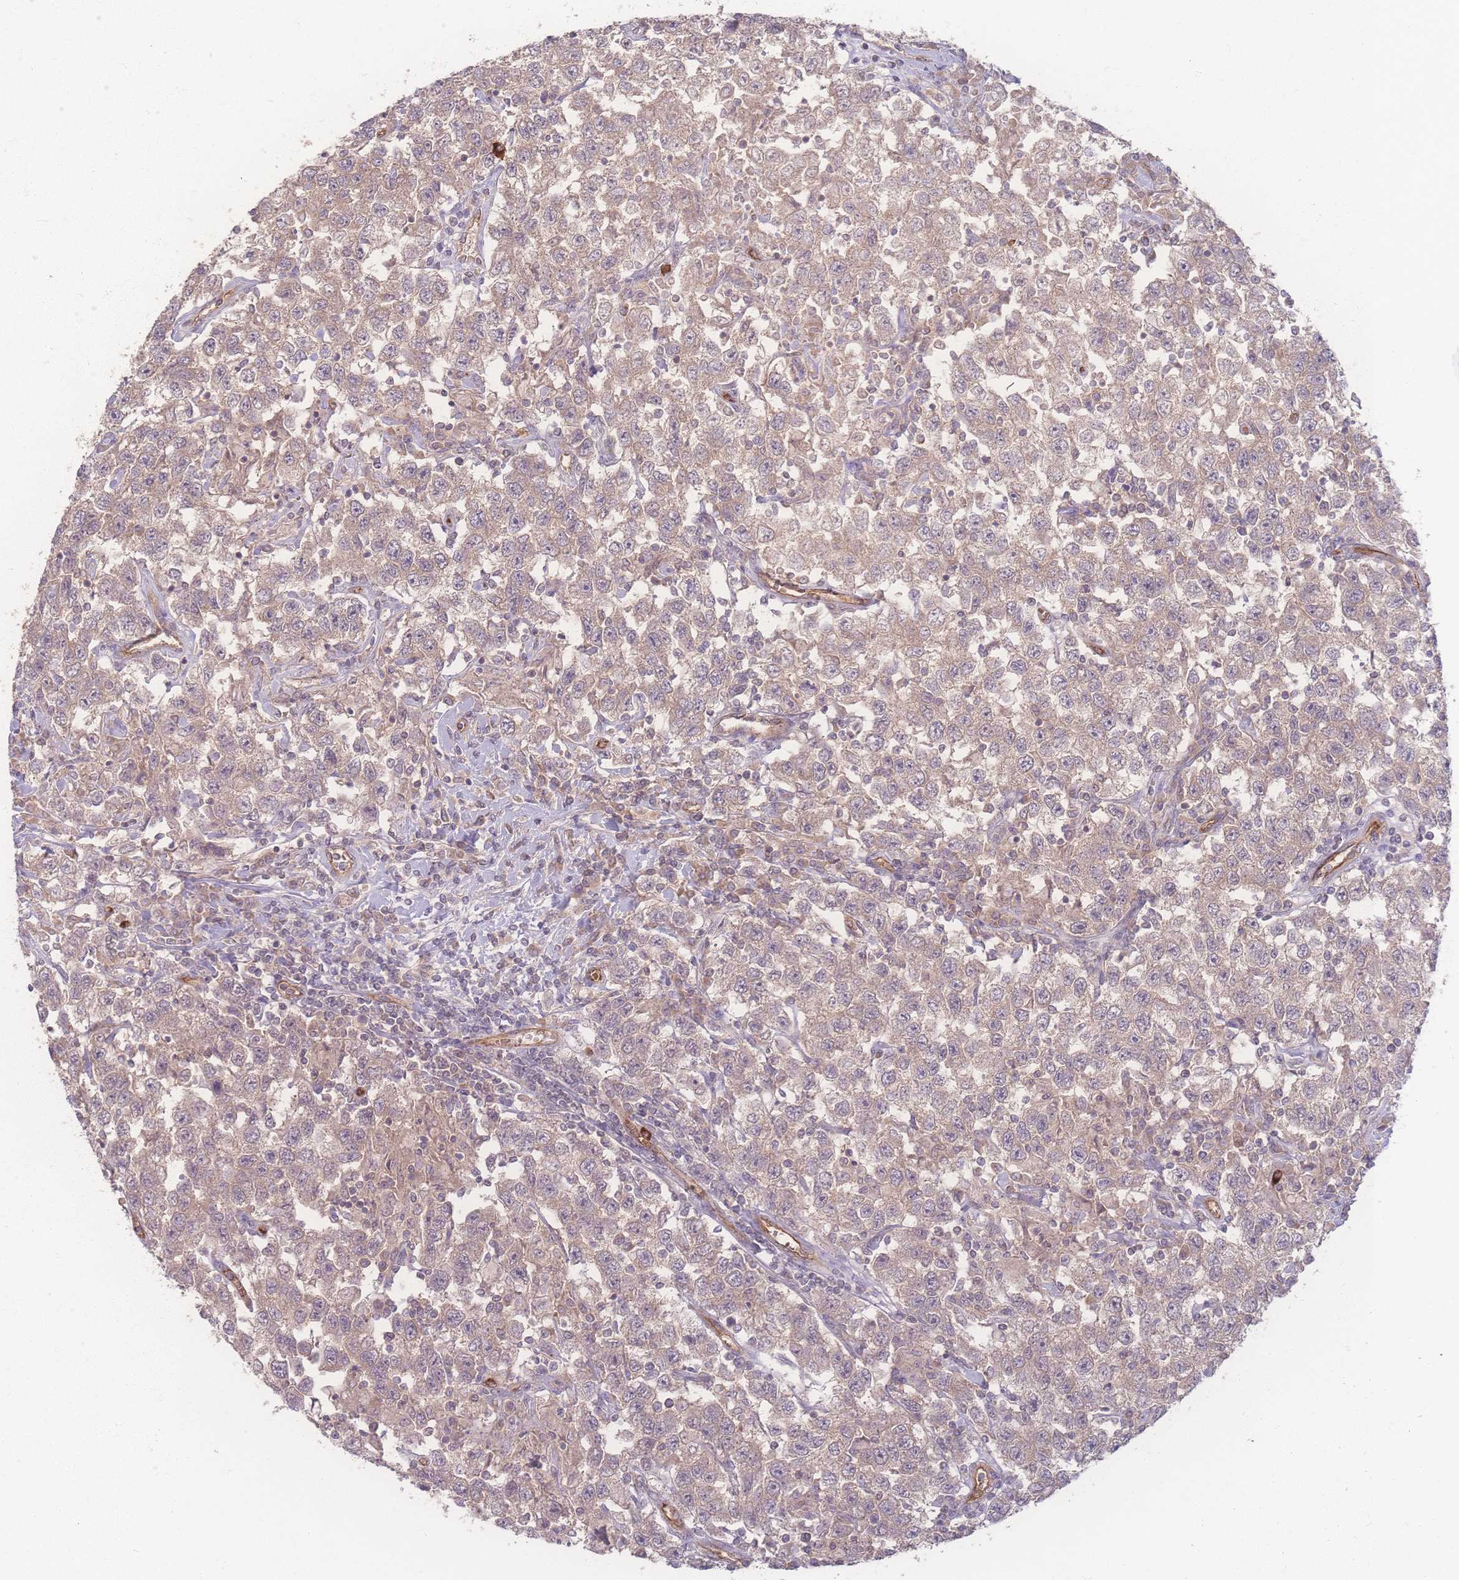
{"staining": {"intensity": "weak", "quantity": ">75%", "location": "cytoplasmic/membranous"}, "tissue": "testis cancer", "cell_type": "Tumor cells", "image_type": "cancer", "snomed": [{"axis": "morphology", "description": "Seminoma, NOS"}, {"axis": "topography", "description": "Testis"}], "caption": "Immunohistochemistry (IHC) histopathology image of human seminoma (testis) stained for a protein (brown), which reveals low levels of weak cytoplasmic/membranous staining in about >75% of tumor cells.", "gene": "INSR", "patient": {"sex": "male", "age": 41}}